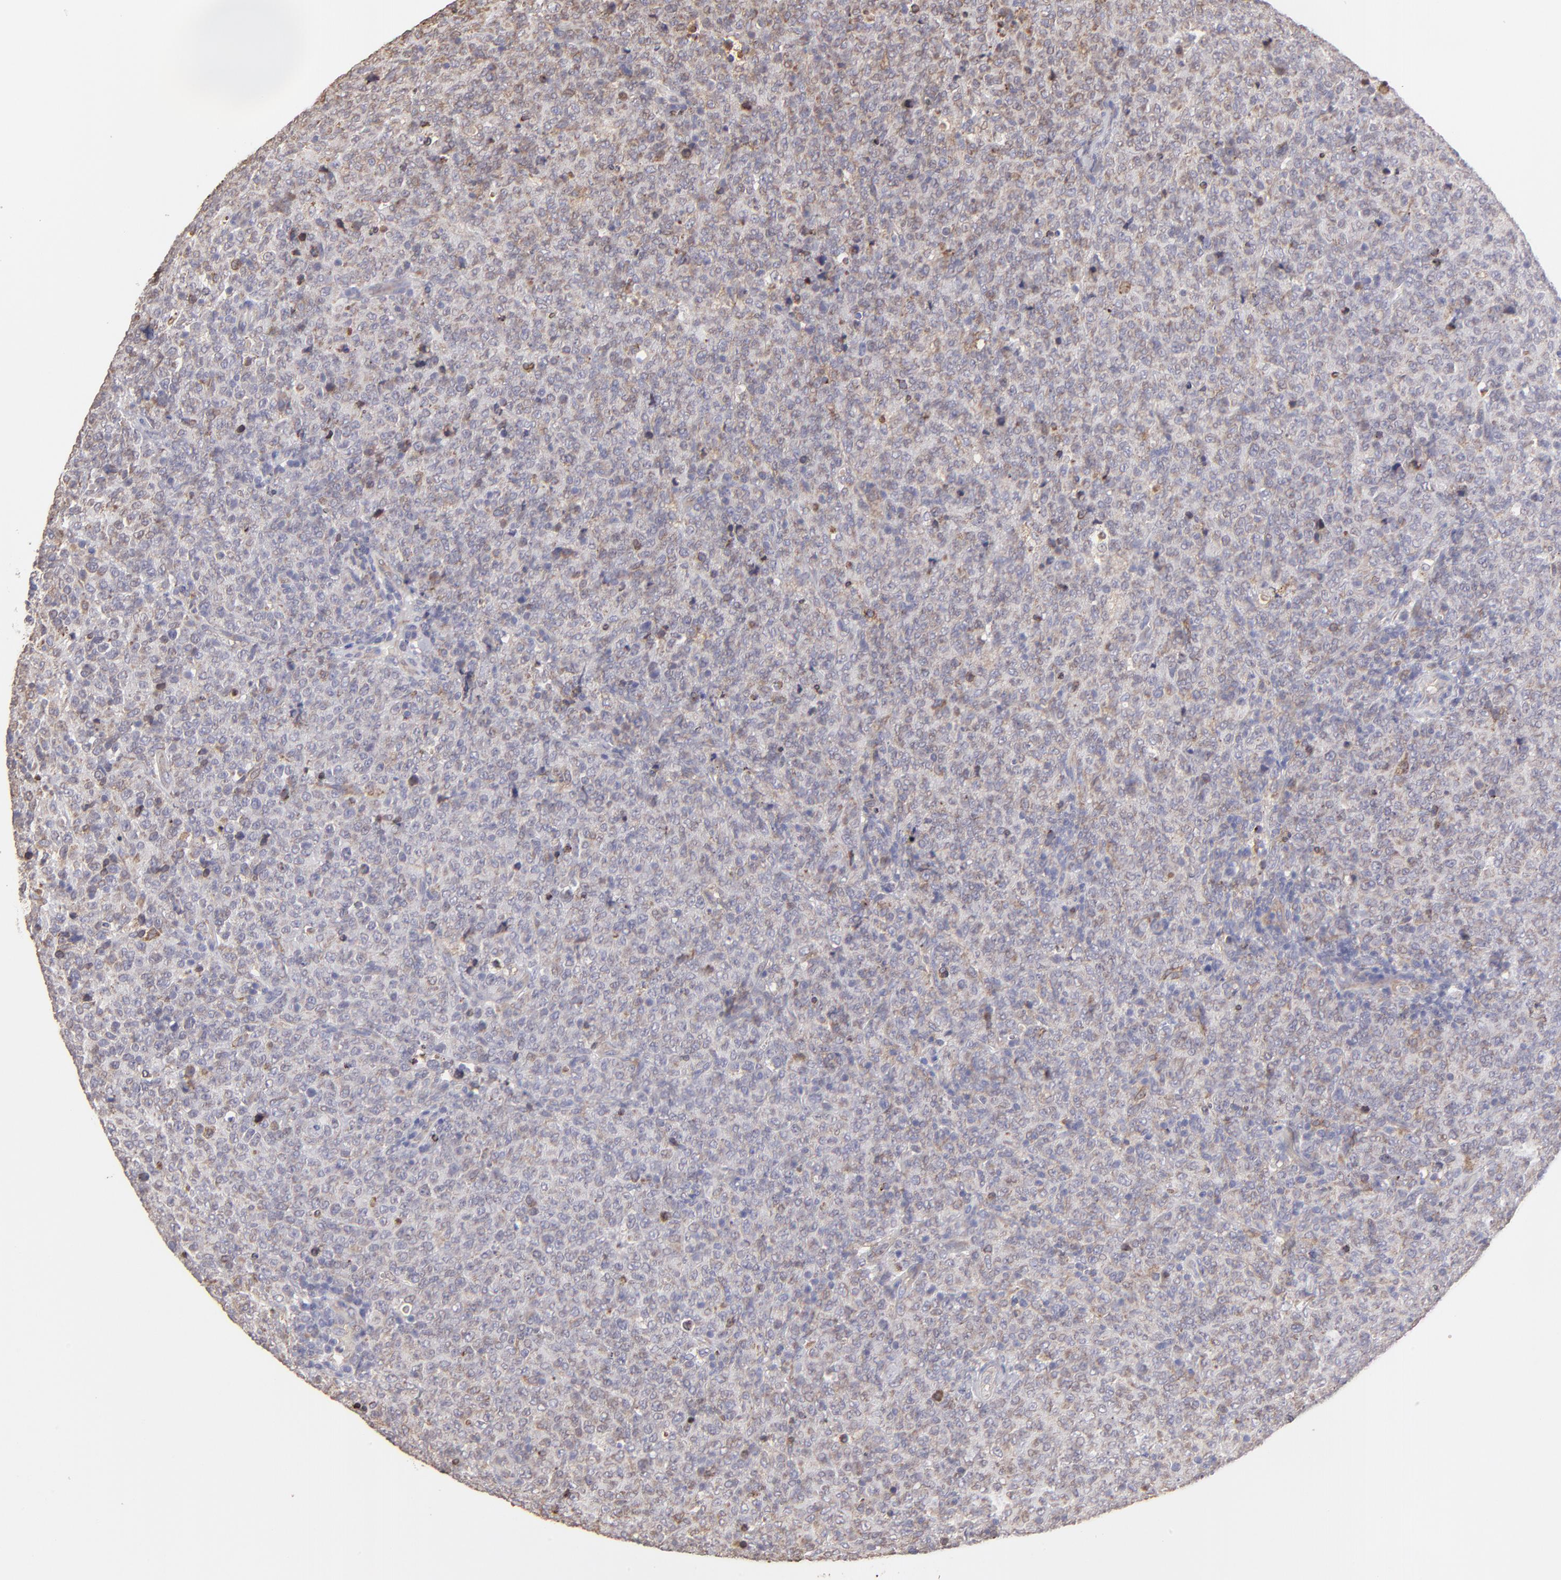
{"staining": {"intensity": "weak", "quantity": ">75%", "location": "cytoplasmic/membranous"}, "tissue": "lymphoma", "cell_type": "Tumor cells", "image_type": "cancer", "snomed": [{"axis": "morphology", "description": "Malignant lymphoma, non-Hodgkin's type, High grade"}, {"axis": "topography", "description": "Tonsil"}], "caption": "This micrograph shows immunohistochemistry (IHC) staining of human high-grade malignant lymphoma, non-Hodgkin's type, with low weak cytoplasmic/membranous expression in about >75% of tumor cells.", "gene": "CALR", "patient": {"sex": "female", "age": 36}}